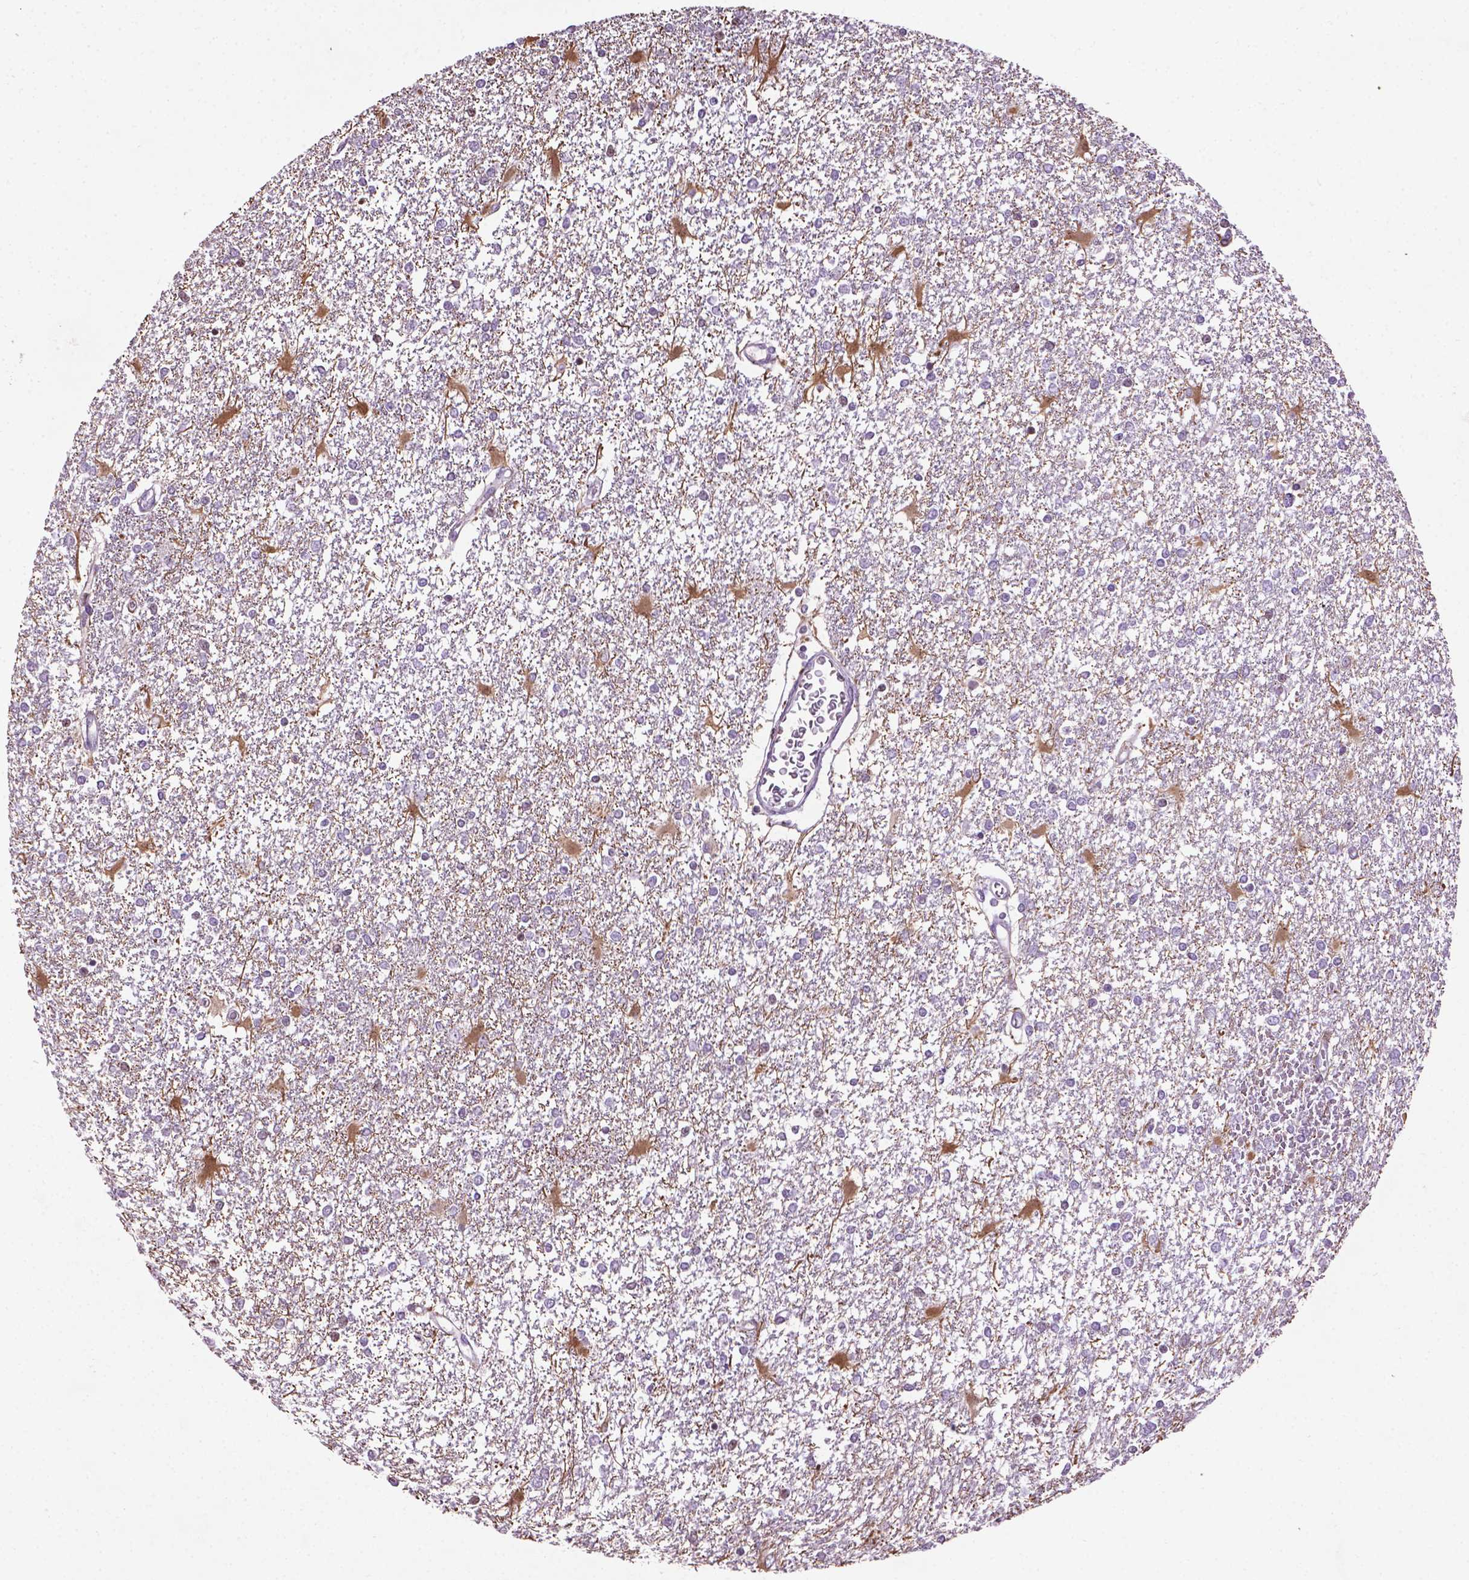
{"staining": {"intensity": "moderate", "quantity": "<25%", "location": "cytoplasmic/membranous"}, "tissue": "glioma", "cell_type": "Tumor cells", "image_type": "cancer", "snomed": [{"axis": "morphology", "description": "Glioma, malignant, High grade"}, {"axis": "topography", "description": "Cerebral cortex"}], "caption": "The micrograph reveals a brown stain indicating the presence of a protein in the cytoplasmic/membranous of tumor cells in malignant high-grade glioma. Using DAB (brown) and hematoxylin (blue) stains, captured at high magnification using brightfield microscopy.", "gene": "NTNG2", "patient": {"sex": "male", "age": 79}}